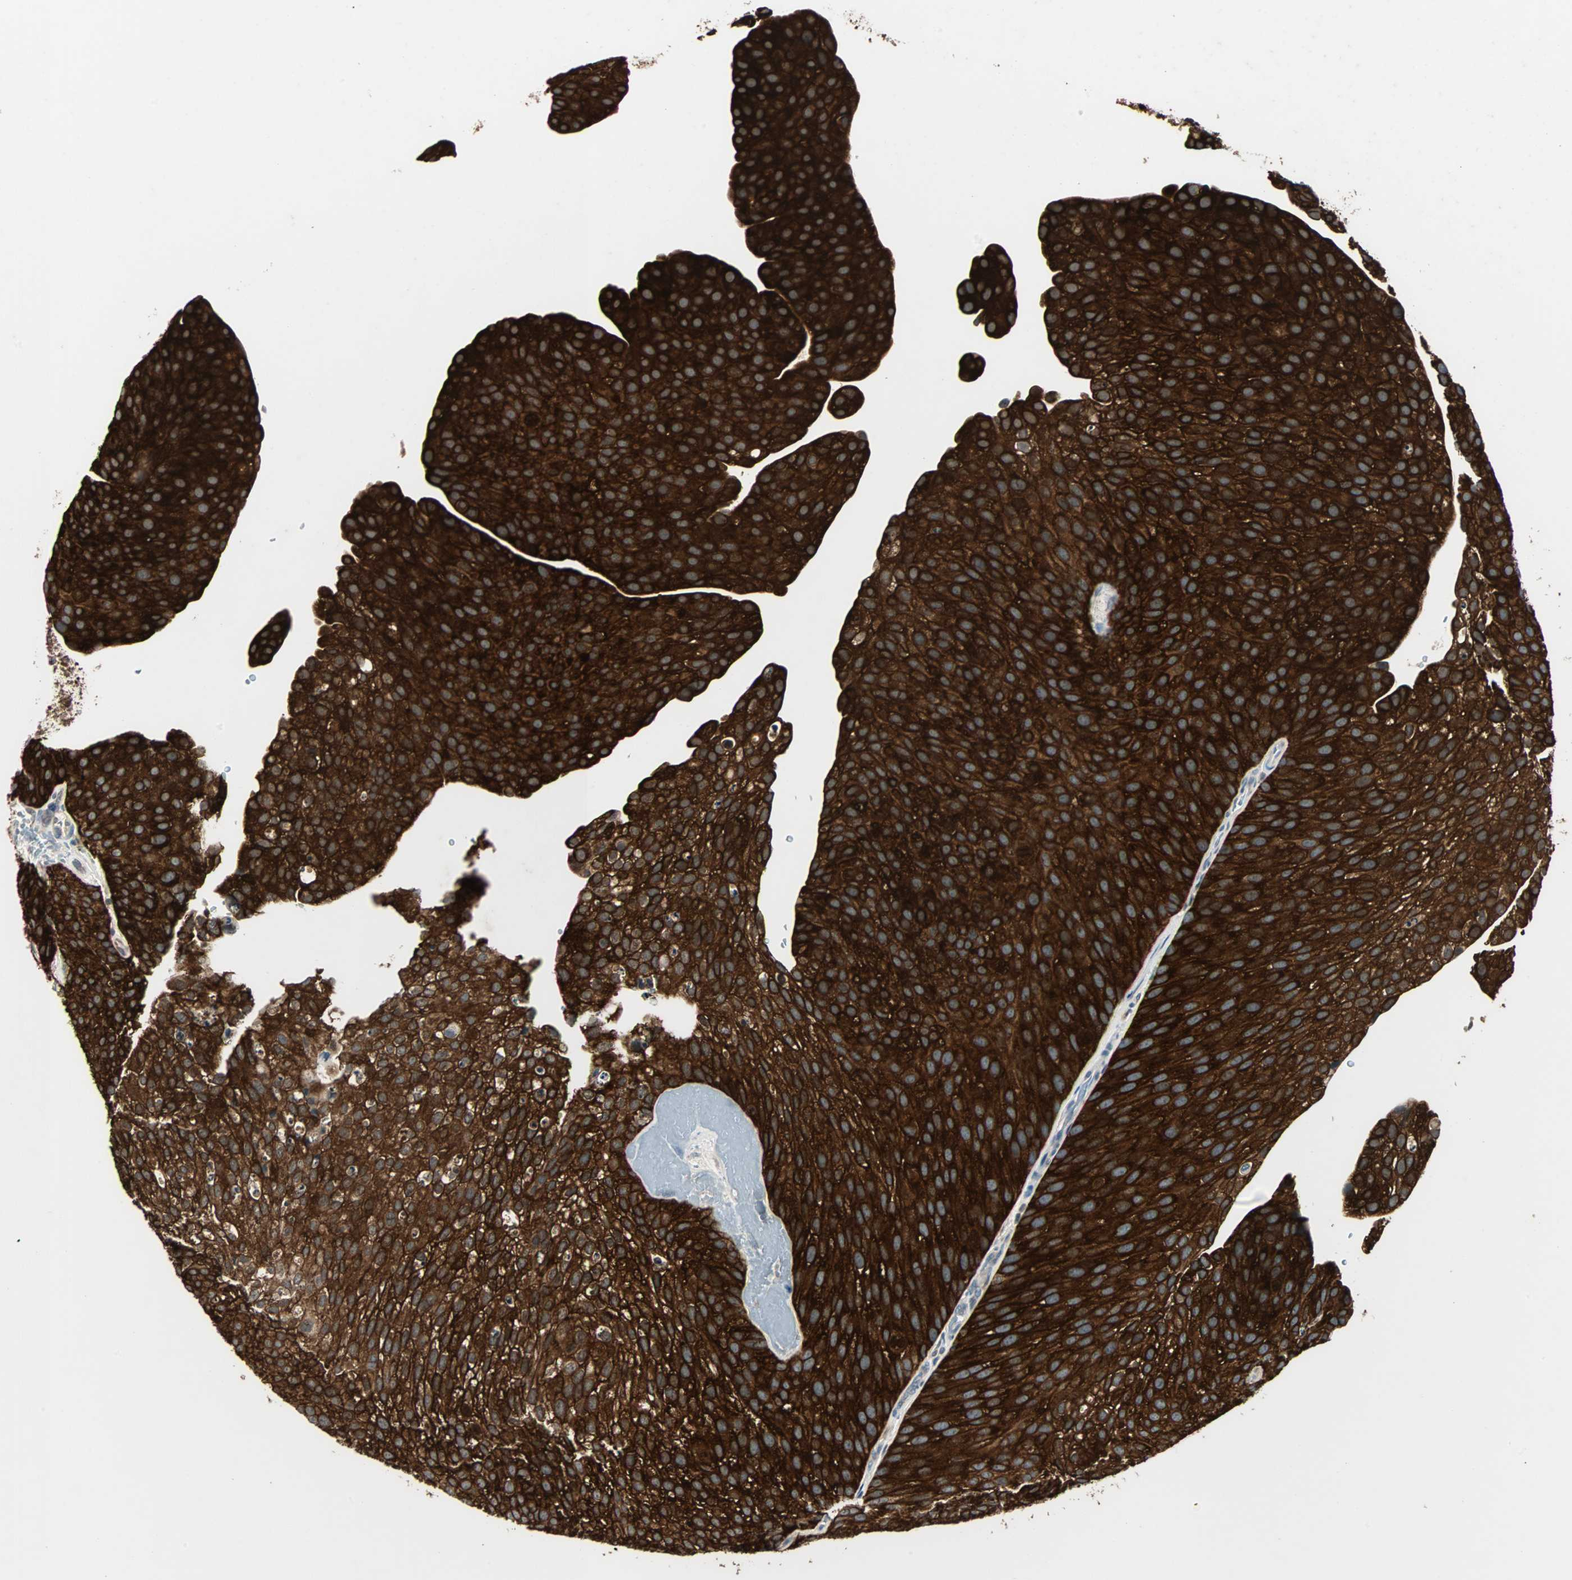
{"staining": {"intensity": "strong", "quantity": ">75%", "location": "cytoplasmic/membranous"}, "tissue": "urothelial cancer", "cell_type": "Tumor cells", "image_type": "cancer", "snomed": [{"axis": "morphology", "description": "Urothelial carcinoma, Low grade"}, {"axis": "topography", "description": "Smooth muscle"}, {"axis": "topography", "description": "Urinary bladder"}], "caption": "An immunohistochemistry photomicrograph of tumor tissue is shown. Protein staining in brown highlights strong cytoplasmic/membranous positivity in urothelial cancer within tumor cells. The protein of interest is stained brown, and the nuclei are stained in blue (DAB IHC with brightfield microscopy, high magnification).", "gene": "CMC2", "patient": {"sex": "male", "age": 60}}